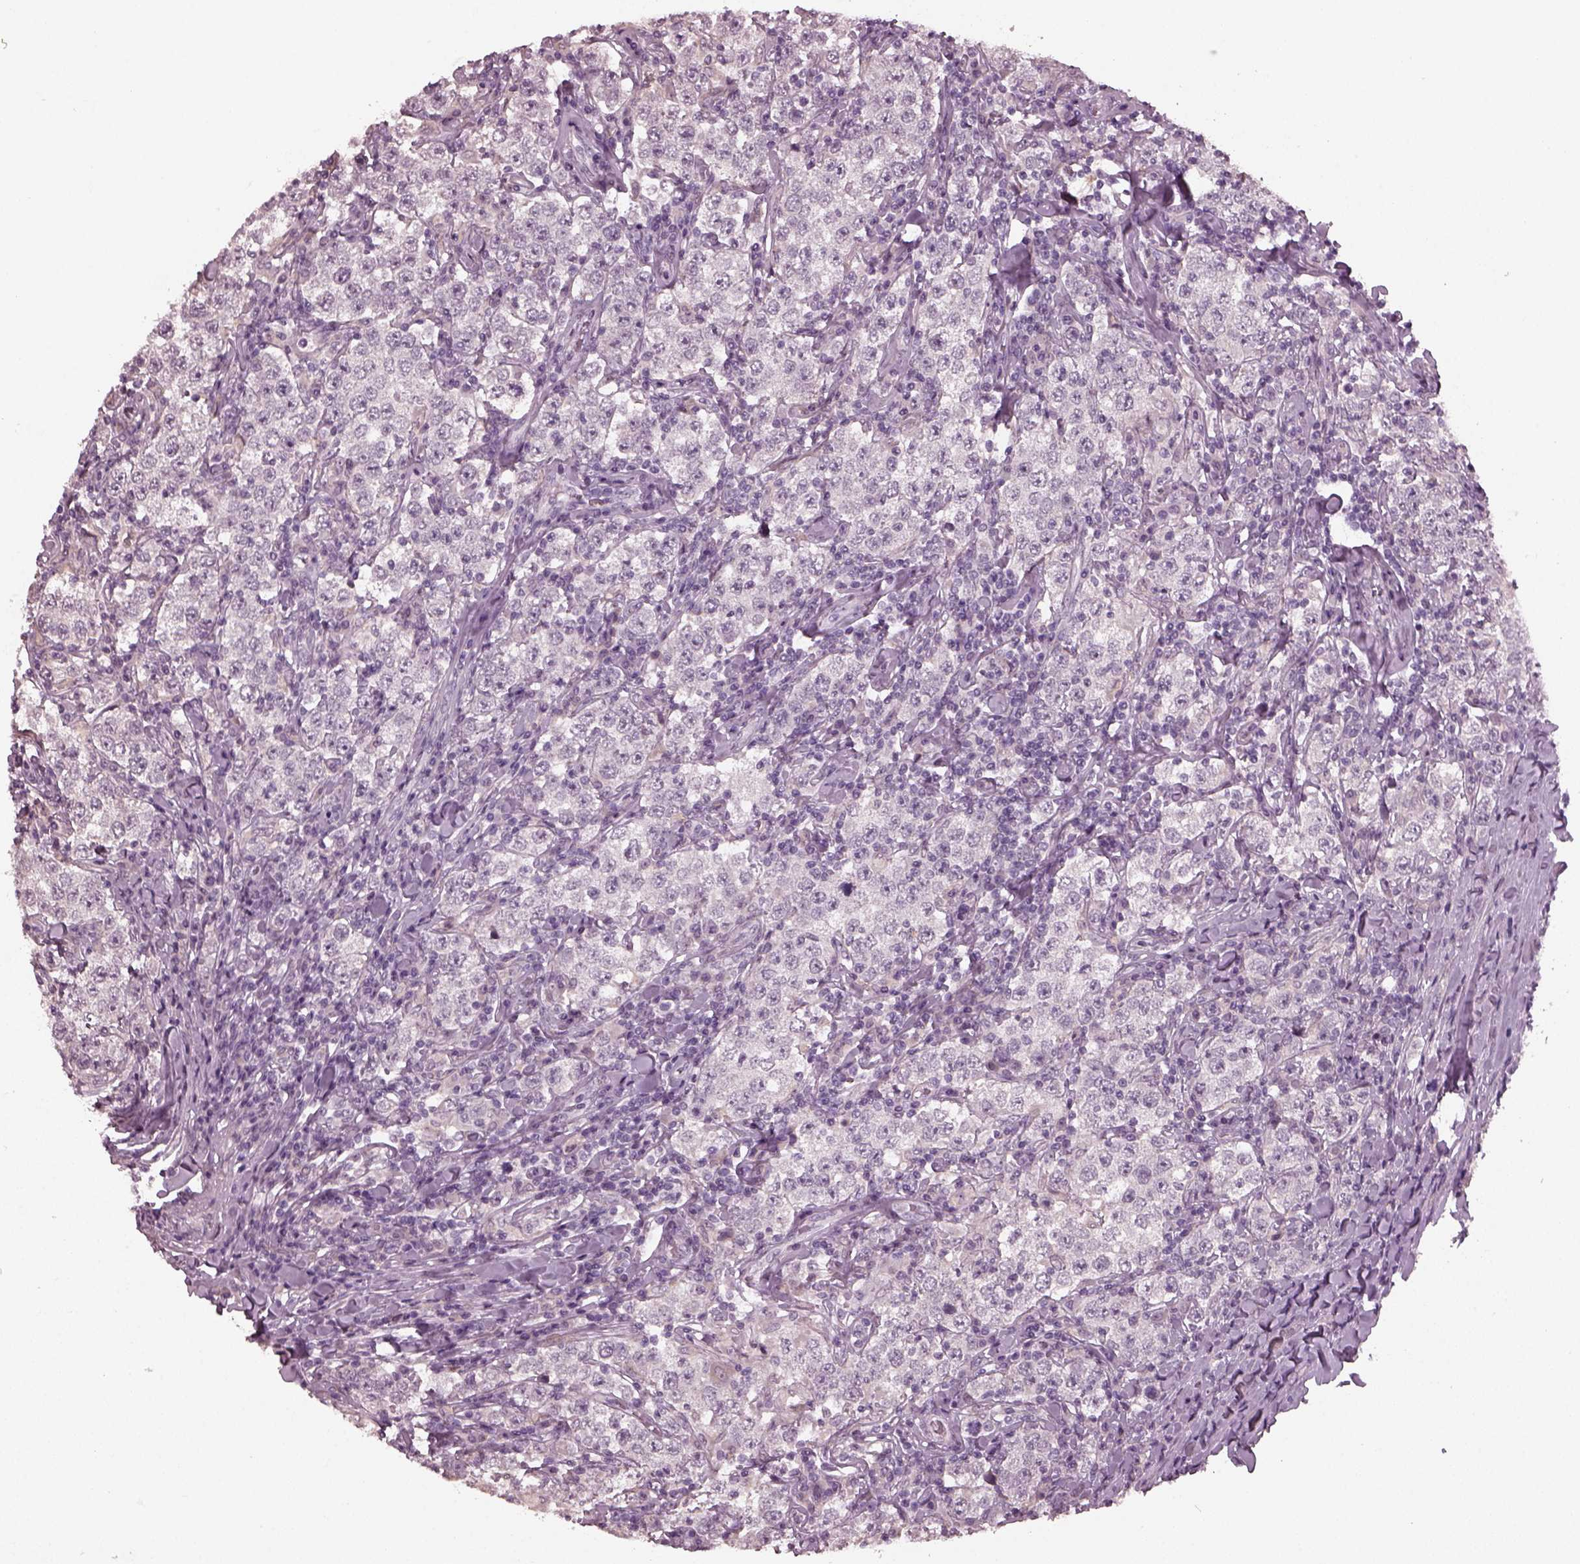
{"staining": {"intensity": "negative", "quantity": "none", "location": "none"}, "tissue": "testis cancer", "cell_type": "Tumor cells", "image_type": "cancer", "snomed": [{"axis": "morphology", "description": "Seminoma, NOS"}, {"axis": "morphology", "description": "Carcinoma, Embryonal, NOS"}, {"axis": "topography", "description": "Testis"}], "caption": "High power microscopy histopathology image of an immunohistochemistry histopathology image of testis seminoma, revealing no significant positivity in tumor cells. (DAB IHC, high magnification).", "gene": "RCVRN", "patient": {"sex": "male", "age": 41}}